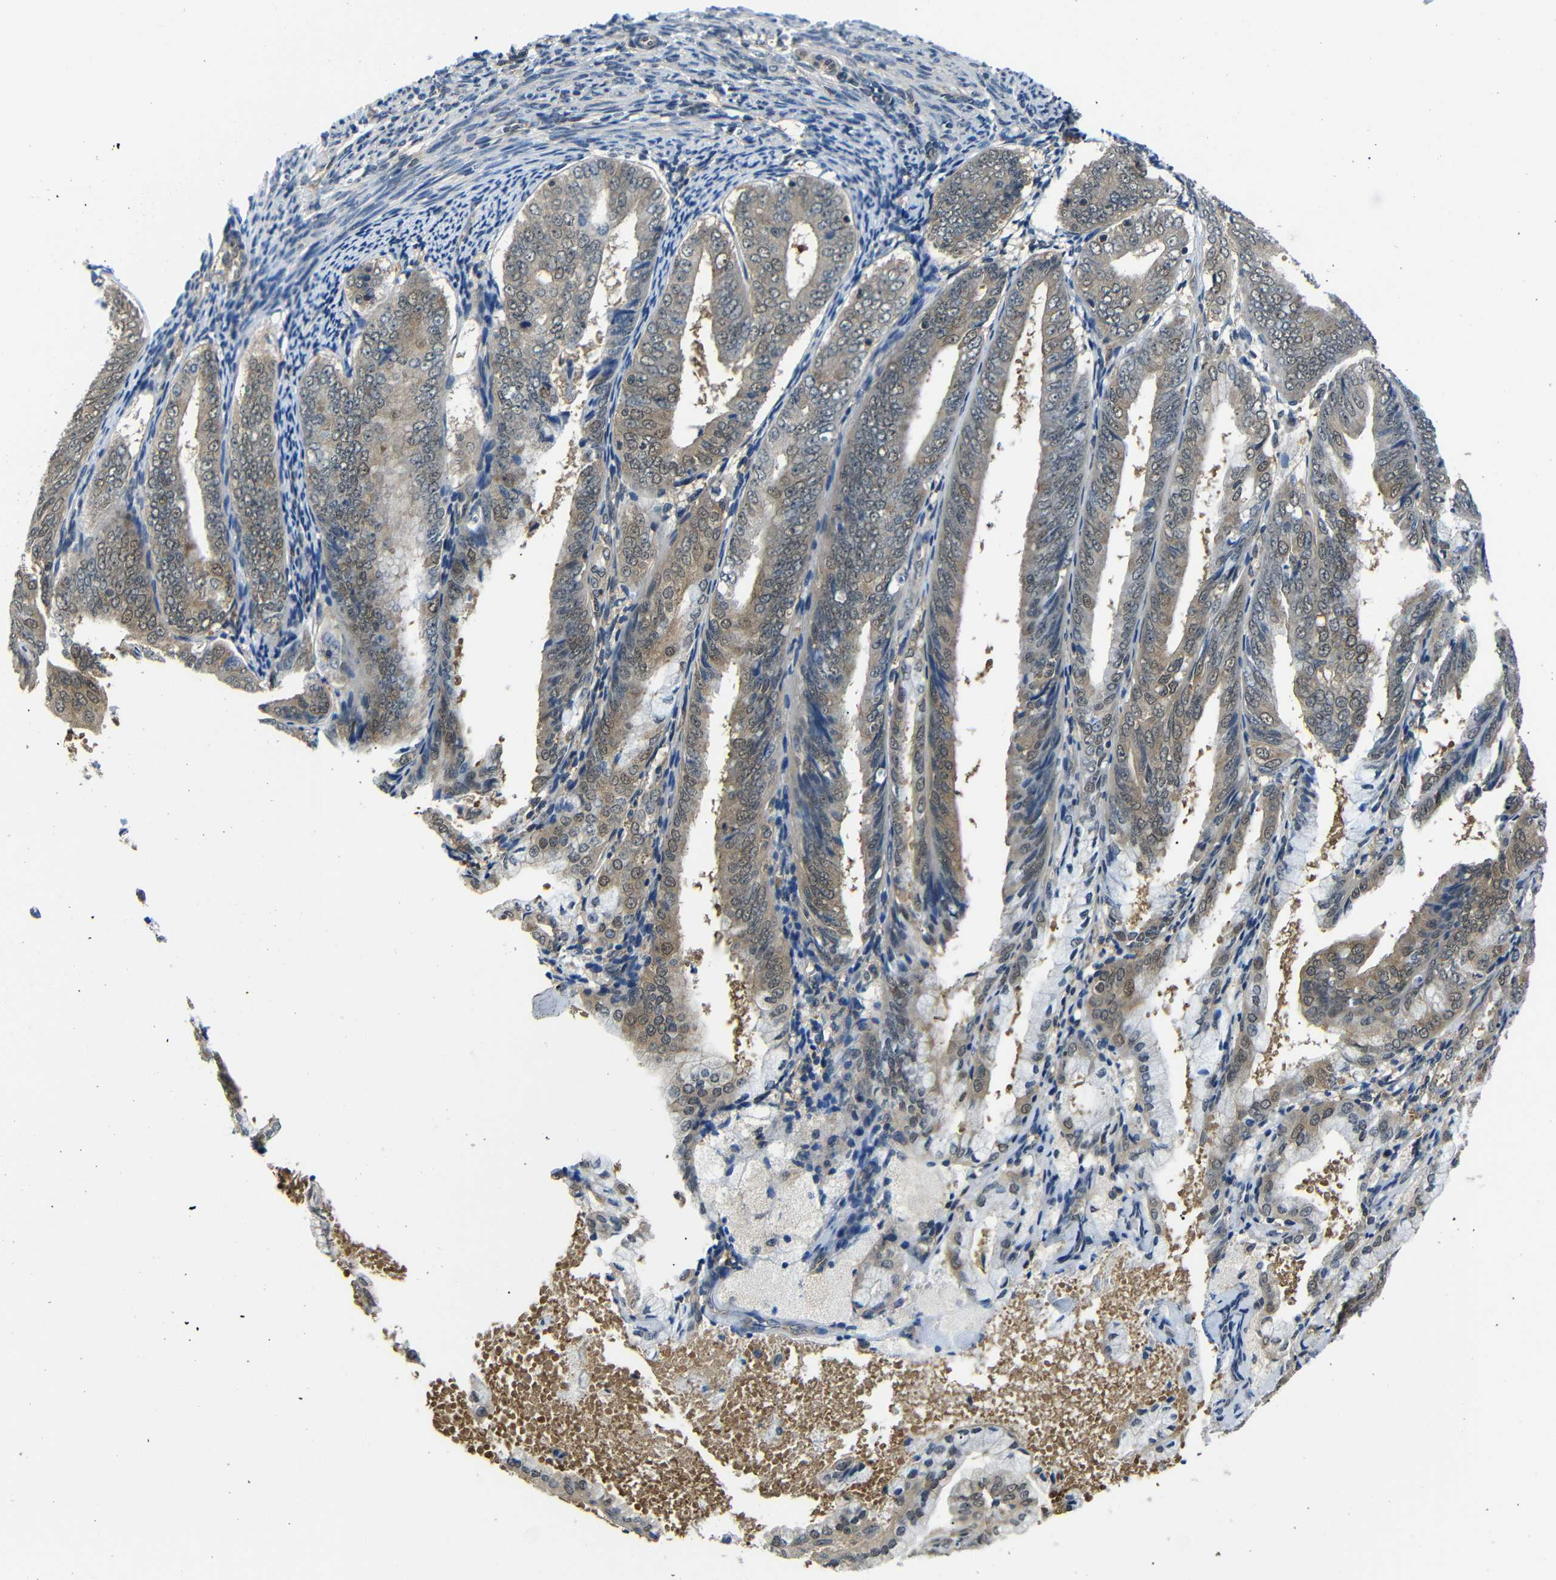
{"staining": {"intensity": "moderate", "quantity": ">75%", "location": "cytoplasmic/membranous"}, "tissue": "endometrial cancer", "cell_type": "Tumor cells", "image_type": "cancer", "snomed": [{"axis": "morphology", "description": "Adenocarcinoma, NOS"}, {"axis": "topography", "description": "Endometrium"}], "caption": "Endometrial cancer stained with a brown dye displays moderate cytoplasmic/membranous positive staining in about >75% of tumor cells.", "gene": "UBXN1", "patient": {"sex": "female", "age": 63}}